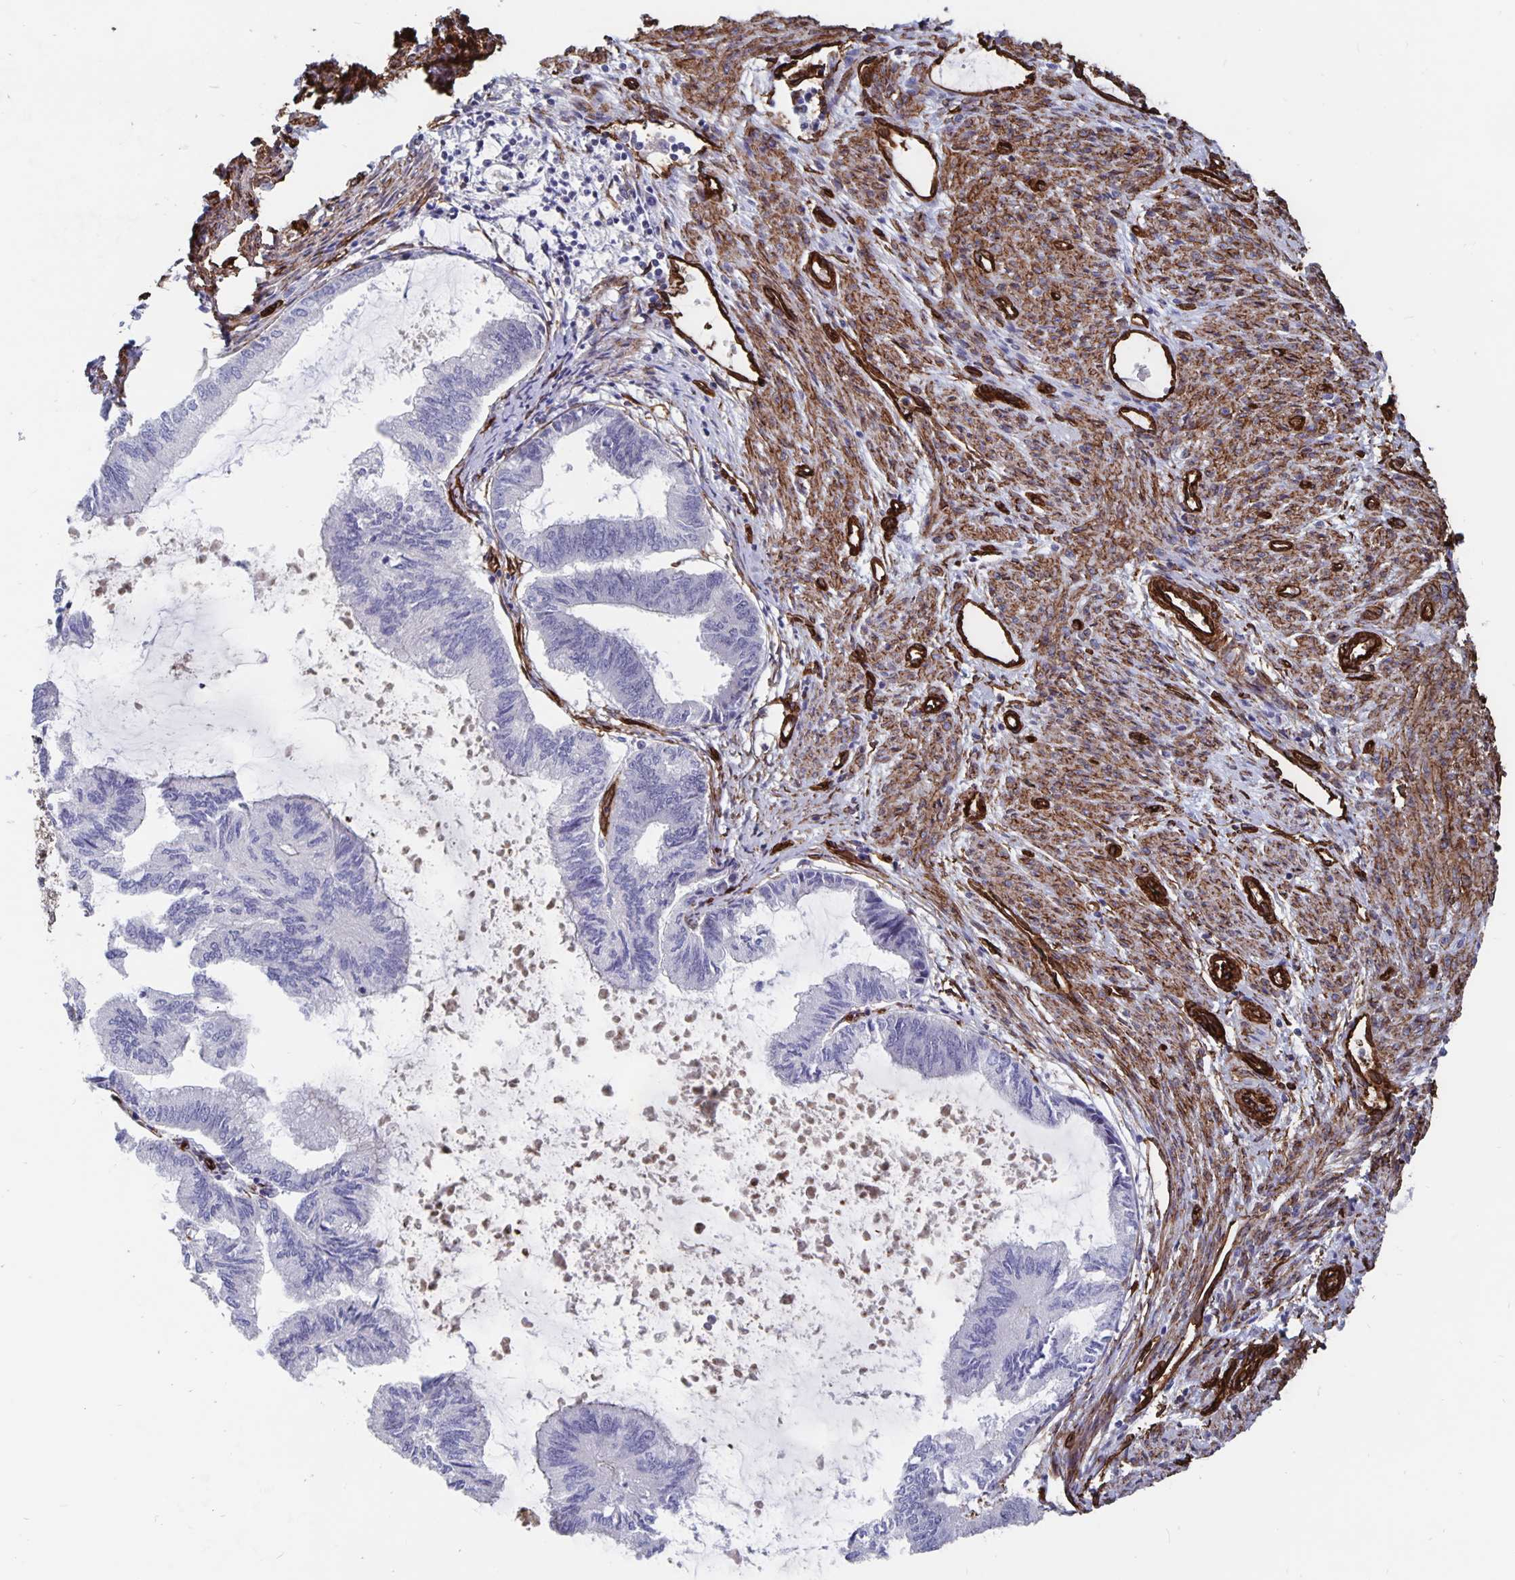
{"staining": {"intensity": "negative", "quantity": "none", "location": "none"}, "tissue": "endometrial cancer", "cell_type": "Tumor cells", "image_type": "cancer", "snomed": [{"axis": "morphology", "description": "Adenocarcinoma, NOS"}, {"axis": "topography", "description": "Endometrium"}], "caption": "A micrograph of human endometrial cancer (adenocarcinoma) is negative for staining in tumor cells.", "gene": "DCHS2", "patient": {"sex": "female", "age": 86}}